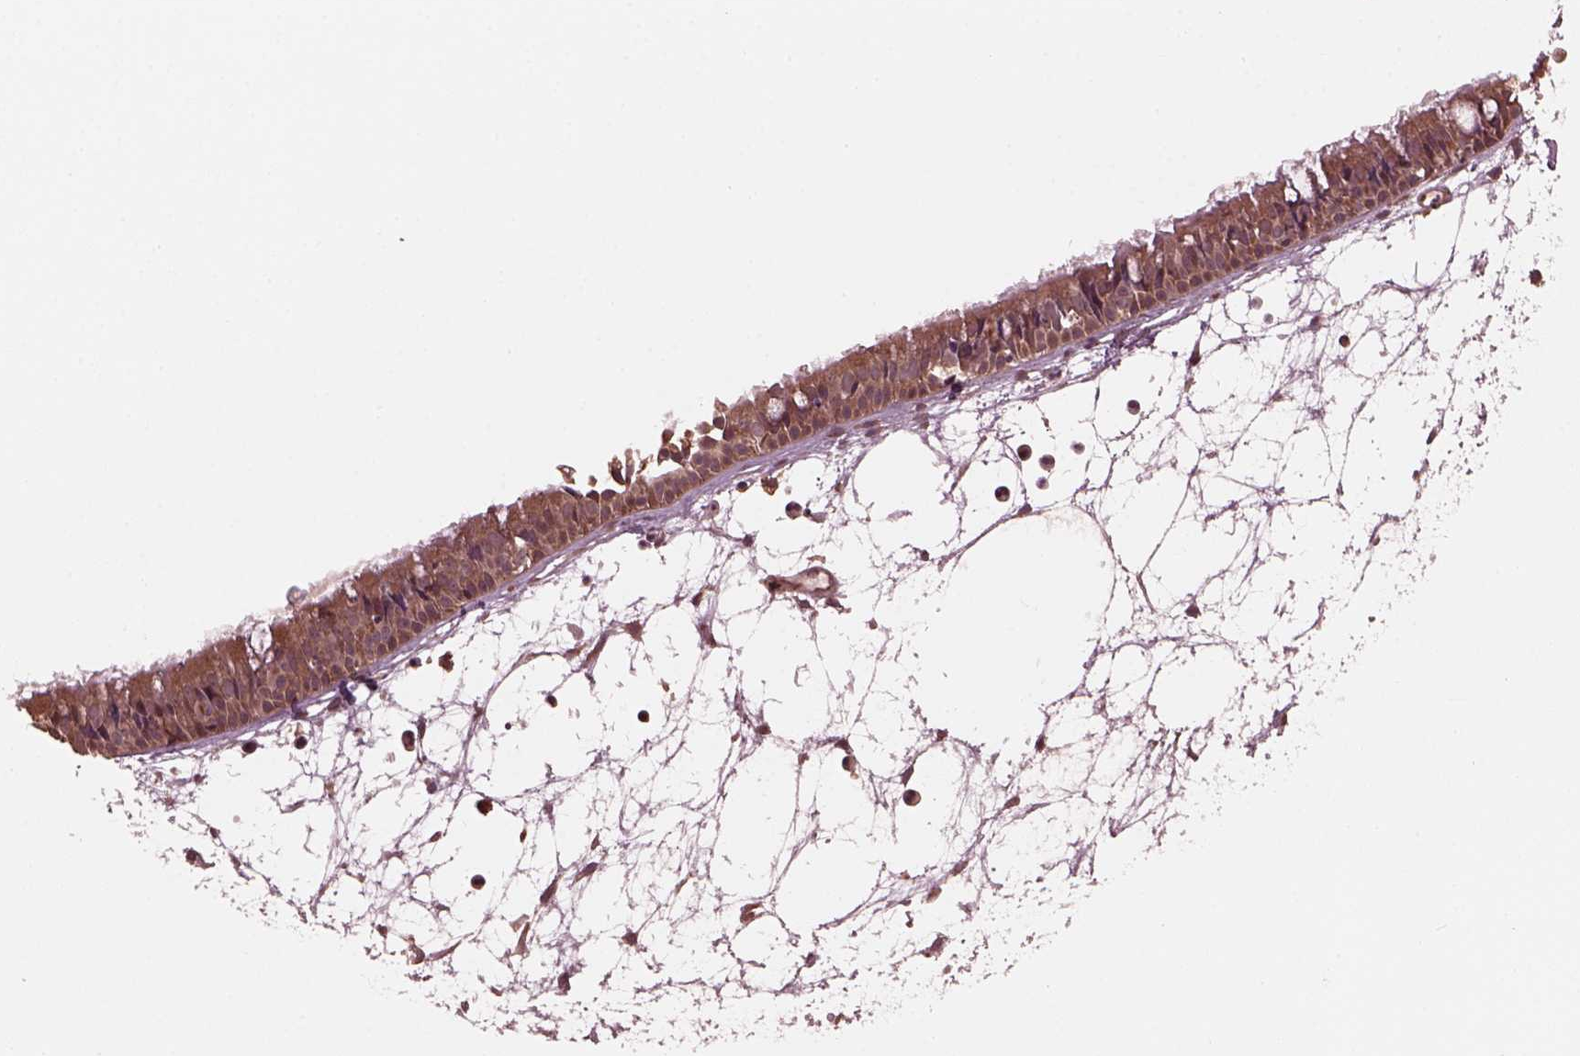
{"staining": {"intensity": "moderate", "quantity": ">75%", "location": "cytoplasmic/membranous"}, "tissue": "nasopharynx", "cell_type": "Respiratory epithelial cells", "image_type": "normal", "snomed": [{"axis": "morphology", "description": "Normal tissue, NOS"}, {"axis": "topography", "description": "Nasopharynx"}], "caption": "Moderate cytoplasmic/membranous protein staining is identified in about >75% of respiratory epithelial cells in nasopharynx. The protein is stained brown, and the nuclei are stained in blue (DAB IHC with brightfield microscopy, high magnification).", "gene": "ZNF292", "patient": {"sex": "male", "age": 31}}